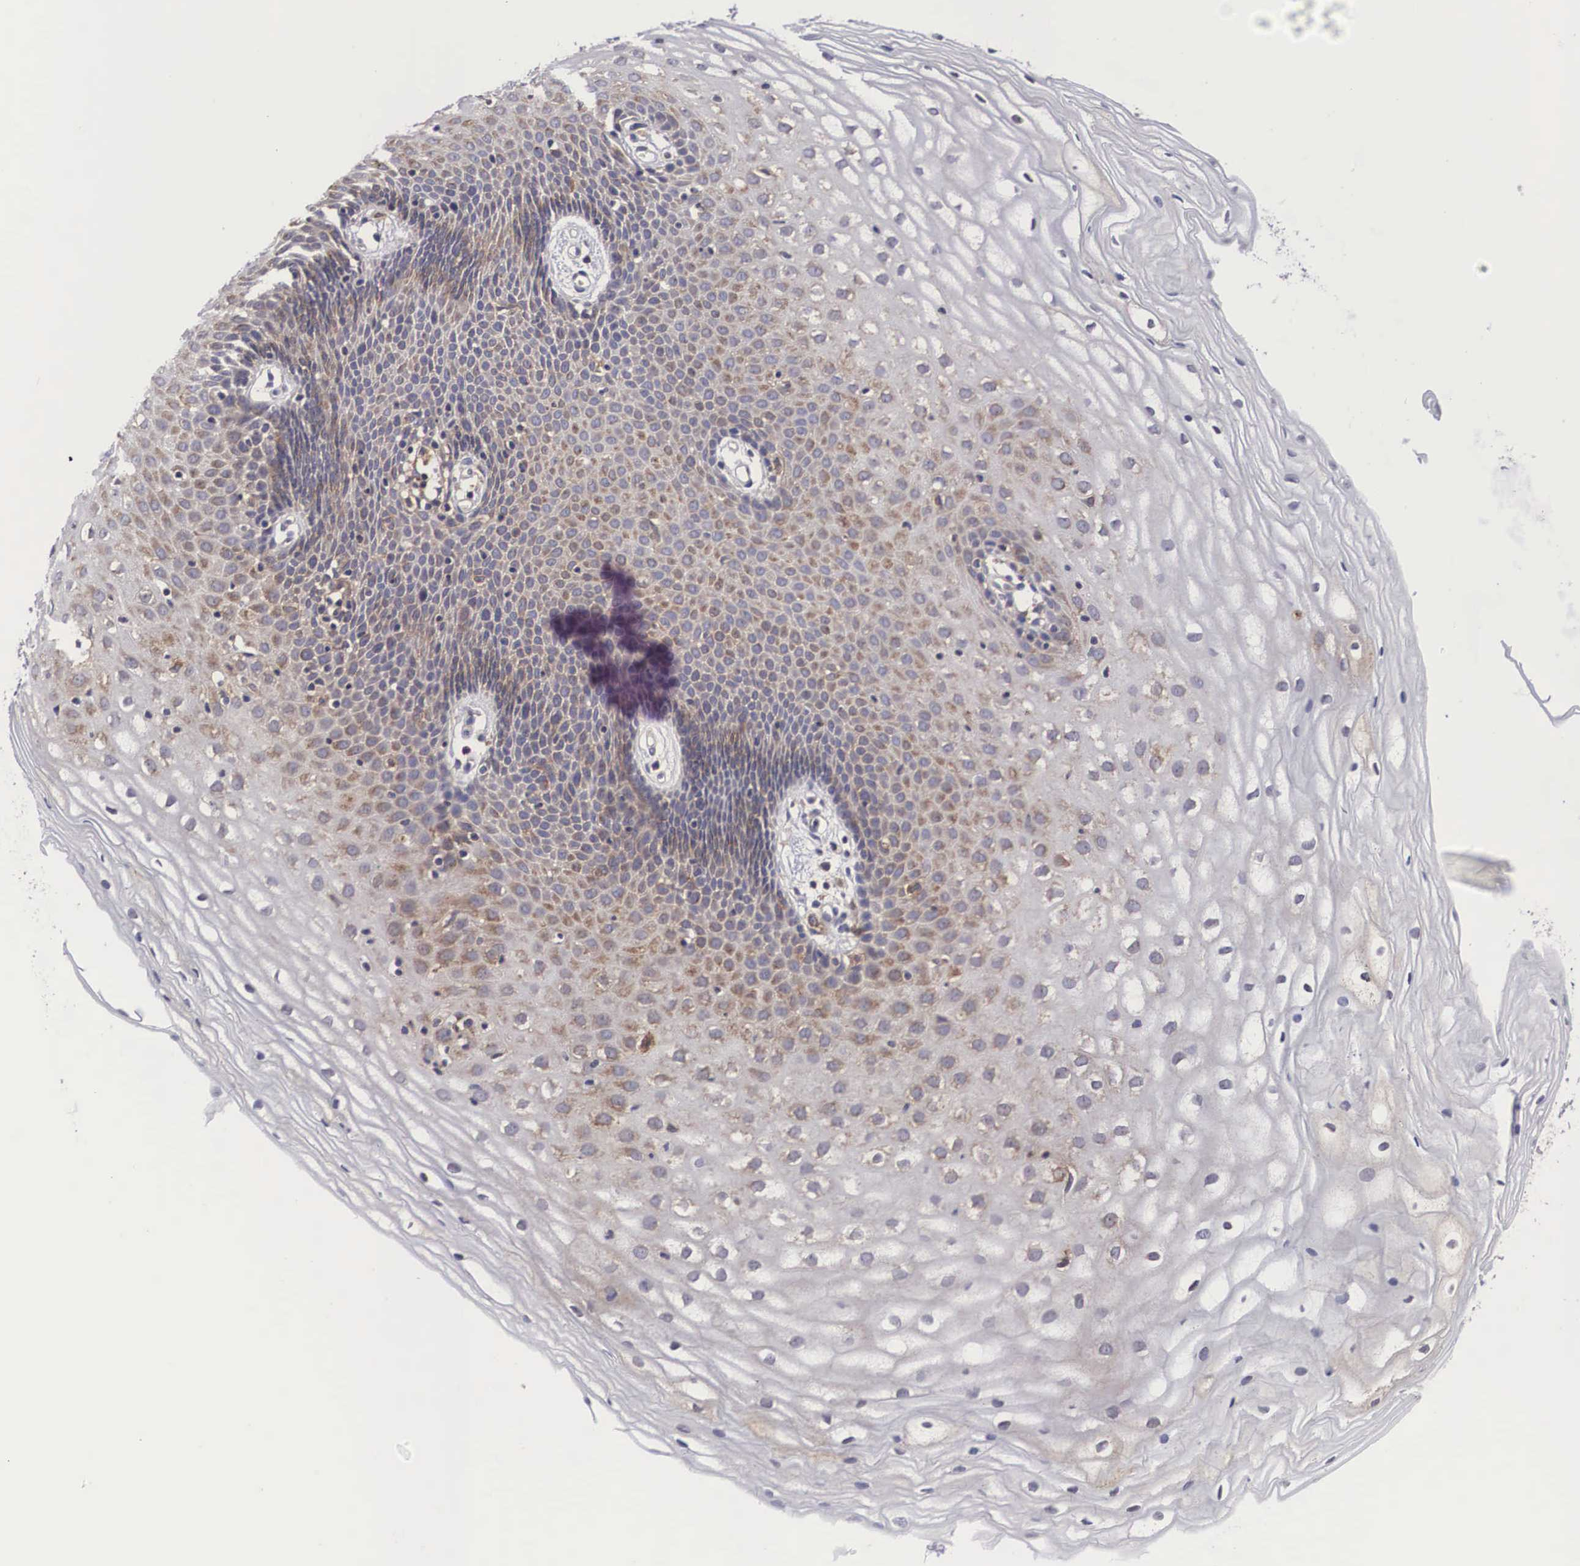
{"staining": {"intensity": "moderate", "quantity": ">75%", "location": "cytoplasmic/membranous"}, "tissue": "cervix", "cell_type": "Glandular cells", "image_type": "normal", "snomed": [{"axis": "morphology", "description": "Normal tissue, NOS"}, {"axis": "topography", "description": "Cervix"}], "caption": "Protein staining of benign cervix reveals moderate cytoplasmic/membranous positivity in about >75% of glandular cells. (DAB = brown stain, brightfield microscopy at high magnification).", "gene": "GRIPAP1", "patient": {"sex": "female", "age": 53}}